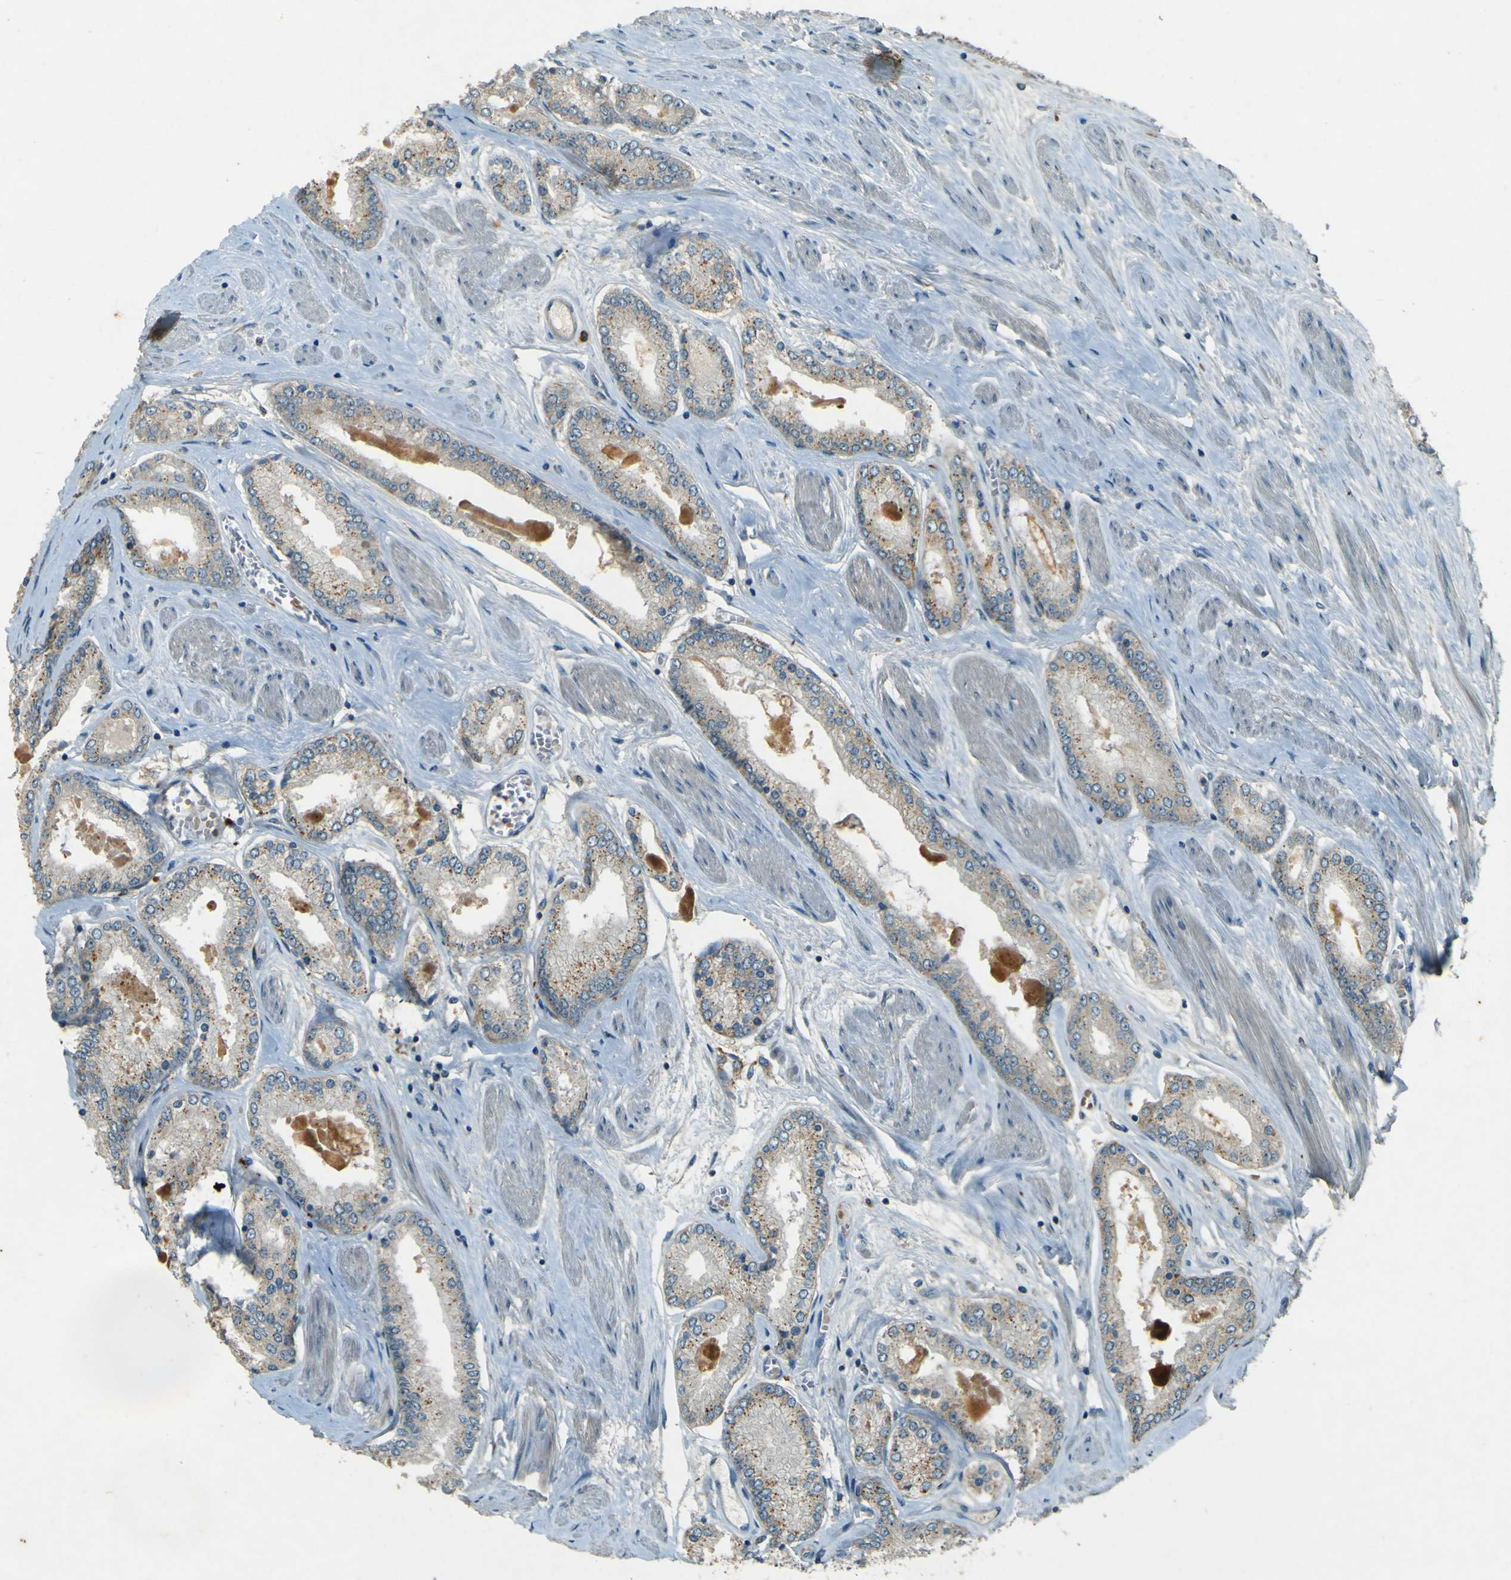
{"staining": {"intensity": "weak", "quantity": ">75%", "location": "cytoplasmic/membranous"}, "tissue": "prostate cancer", "cell_type": "Tumor cells", "image_type": "cancer", "snomed": [{"axis": "morphology", "description": "Adenocarcinoma, High grade"}, {"axis": "topography", "description": "Prostate"}], "caption": "Prostate cancer (adenocarcinoma (high-grade)) stained with DAB immunohistochemistry exhibits low levels of weak cytoplasmic/membranous expression in about >75% of tumor cells. The staining is performed using DAB (3,3'-diaminobenzidine) brown chromogen to label protein expression. The nuclei are counter-stained blue using hematoxylin.", "gene": "MPDZ", "patient": {"sex": "male", "age": 59}}